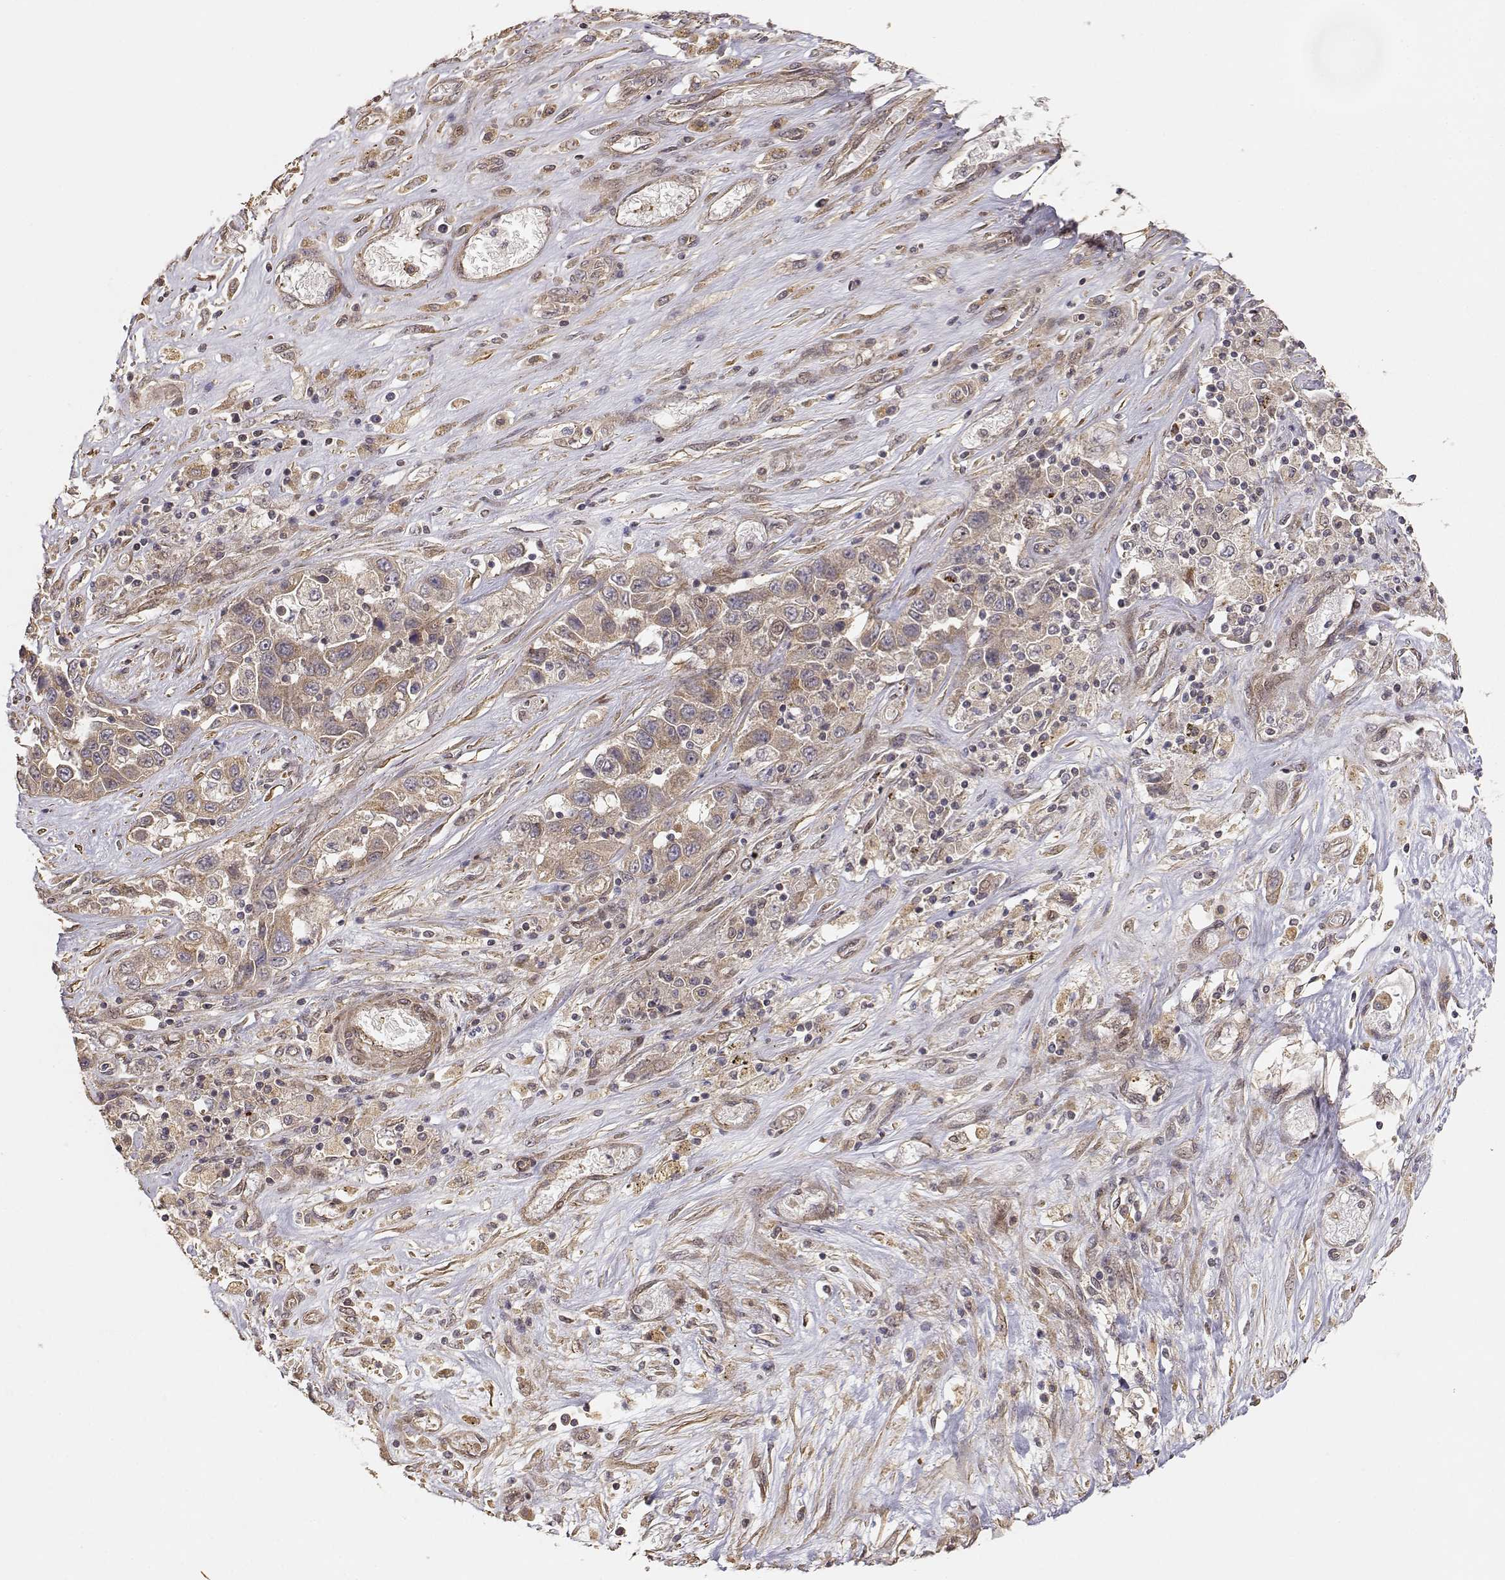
{"staining": {"intensity": "weak", "quantity": ">75%", "location": "cytoplasmic/membranous"}, "tissue": "liver cancer", "cell_type": "Tumor cells", "image_type": "cancer", "snomed": [{"axis": "morphology", "description": "Cholangiocarcinoma"}, {"axis": "topography", "description": "Liver"}], "caption": "Immunohistochemical staining of liver cholangiocarcinoma demonstrates low levels of weak cytoplasmic/membranous expression in about >75% of tumor cells.", "gene": "PICK1", "patient": {"sex": "female", "age": 52}}